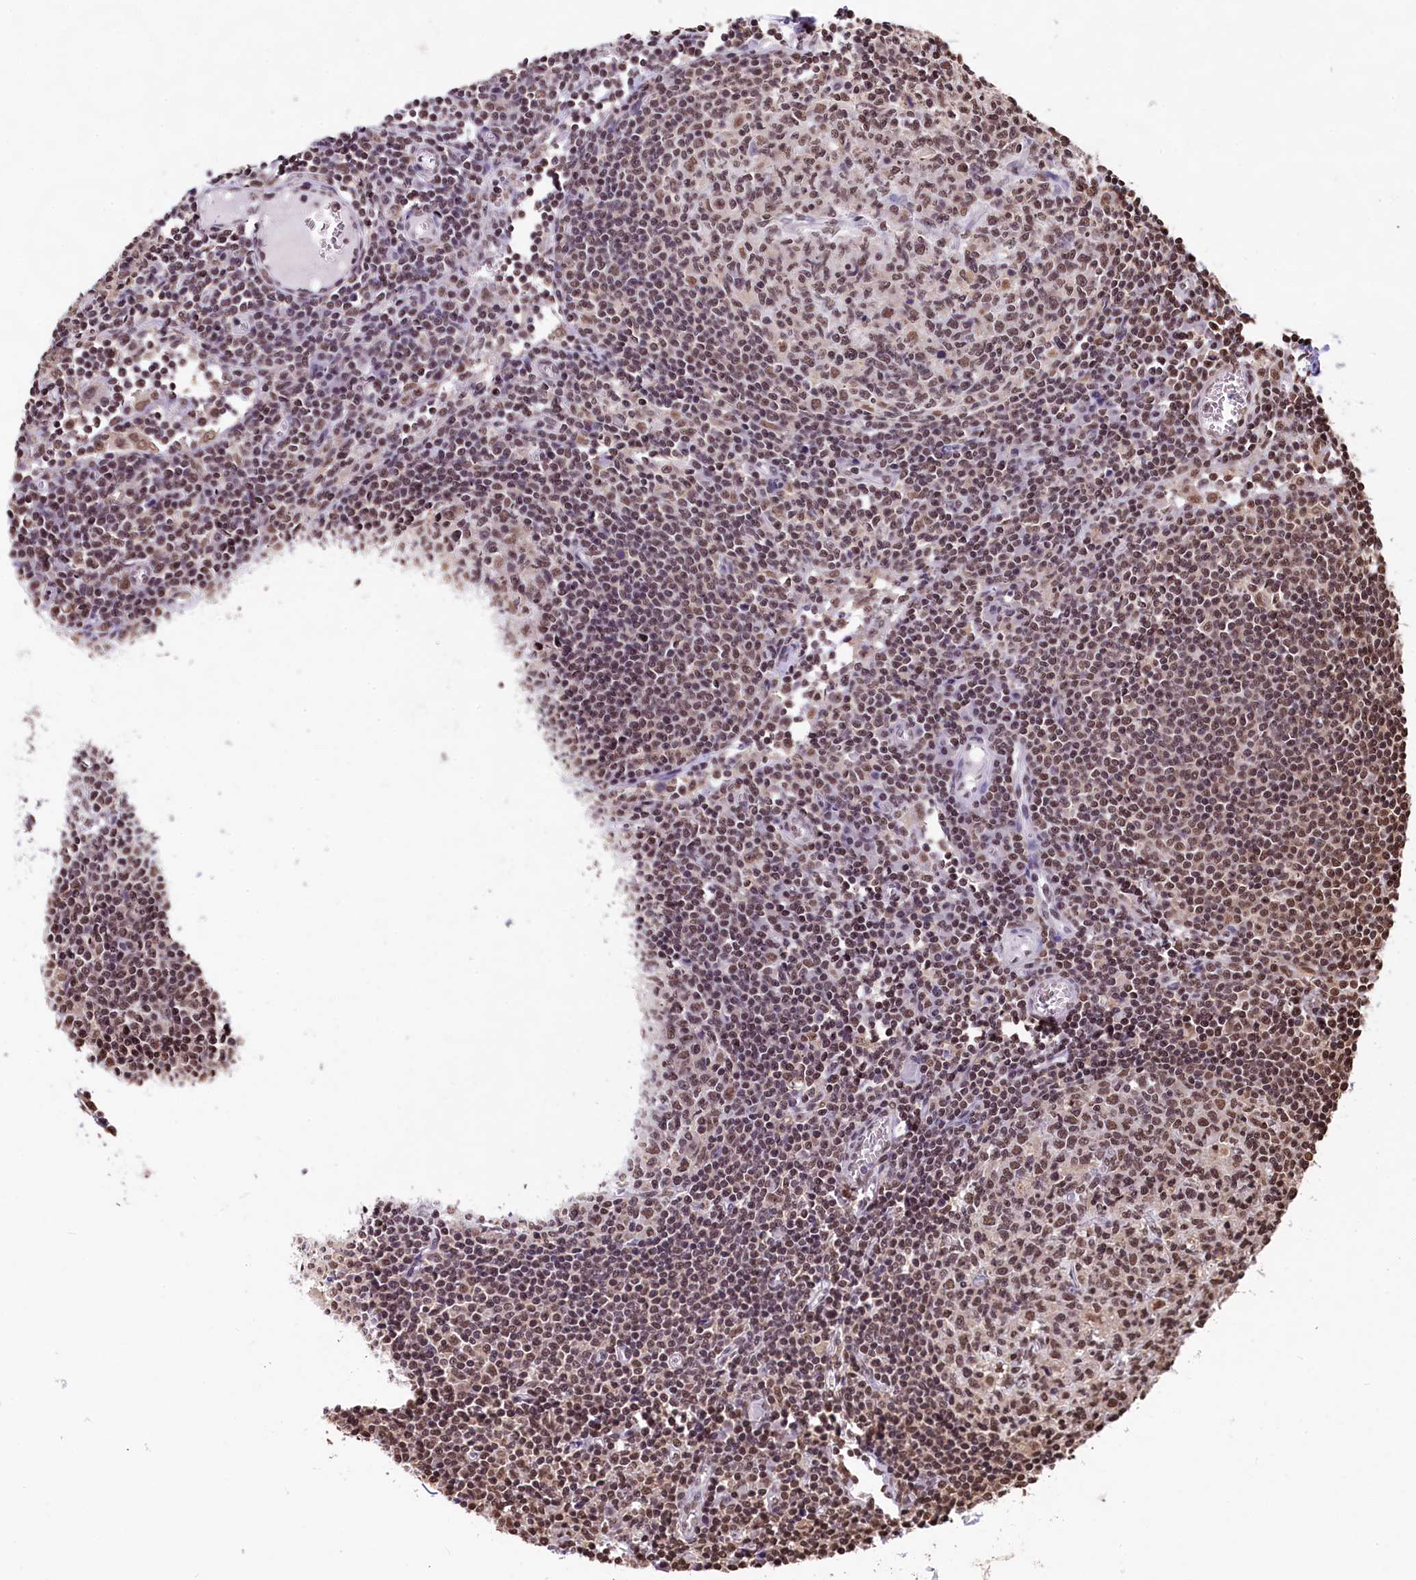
{"staining": {"intensity": "moderate", "quantity": "25%-75%", "location": "nuclear"}, "tissue": "lymph node", "cell_type": "Germinal center cells", "image_type": "normal", "snomed": [{"axis": "morphology", "description": "Normal tissue, NOS"}, {"axis": "topography", "description": "Lymph node"}], "caption": "Immunohistochemical staining of unremarkable lymph node exhibits 25%-75% levels of moderate nuclear protein staining in approximately 25%-75% of germinal center cells. The staining is performed using DAB brown chromogen to label protein expression. The nuclei are counter-stained blue using hematoxylin.", "gene": "SNRPD2", "patient": {"sex": "female", "age": 55}}